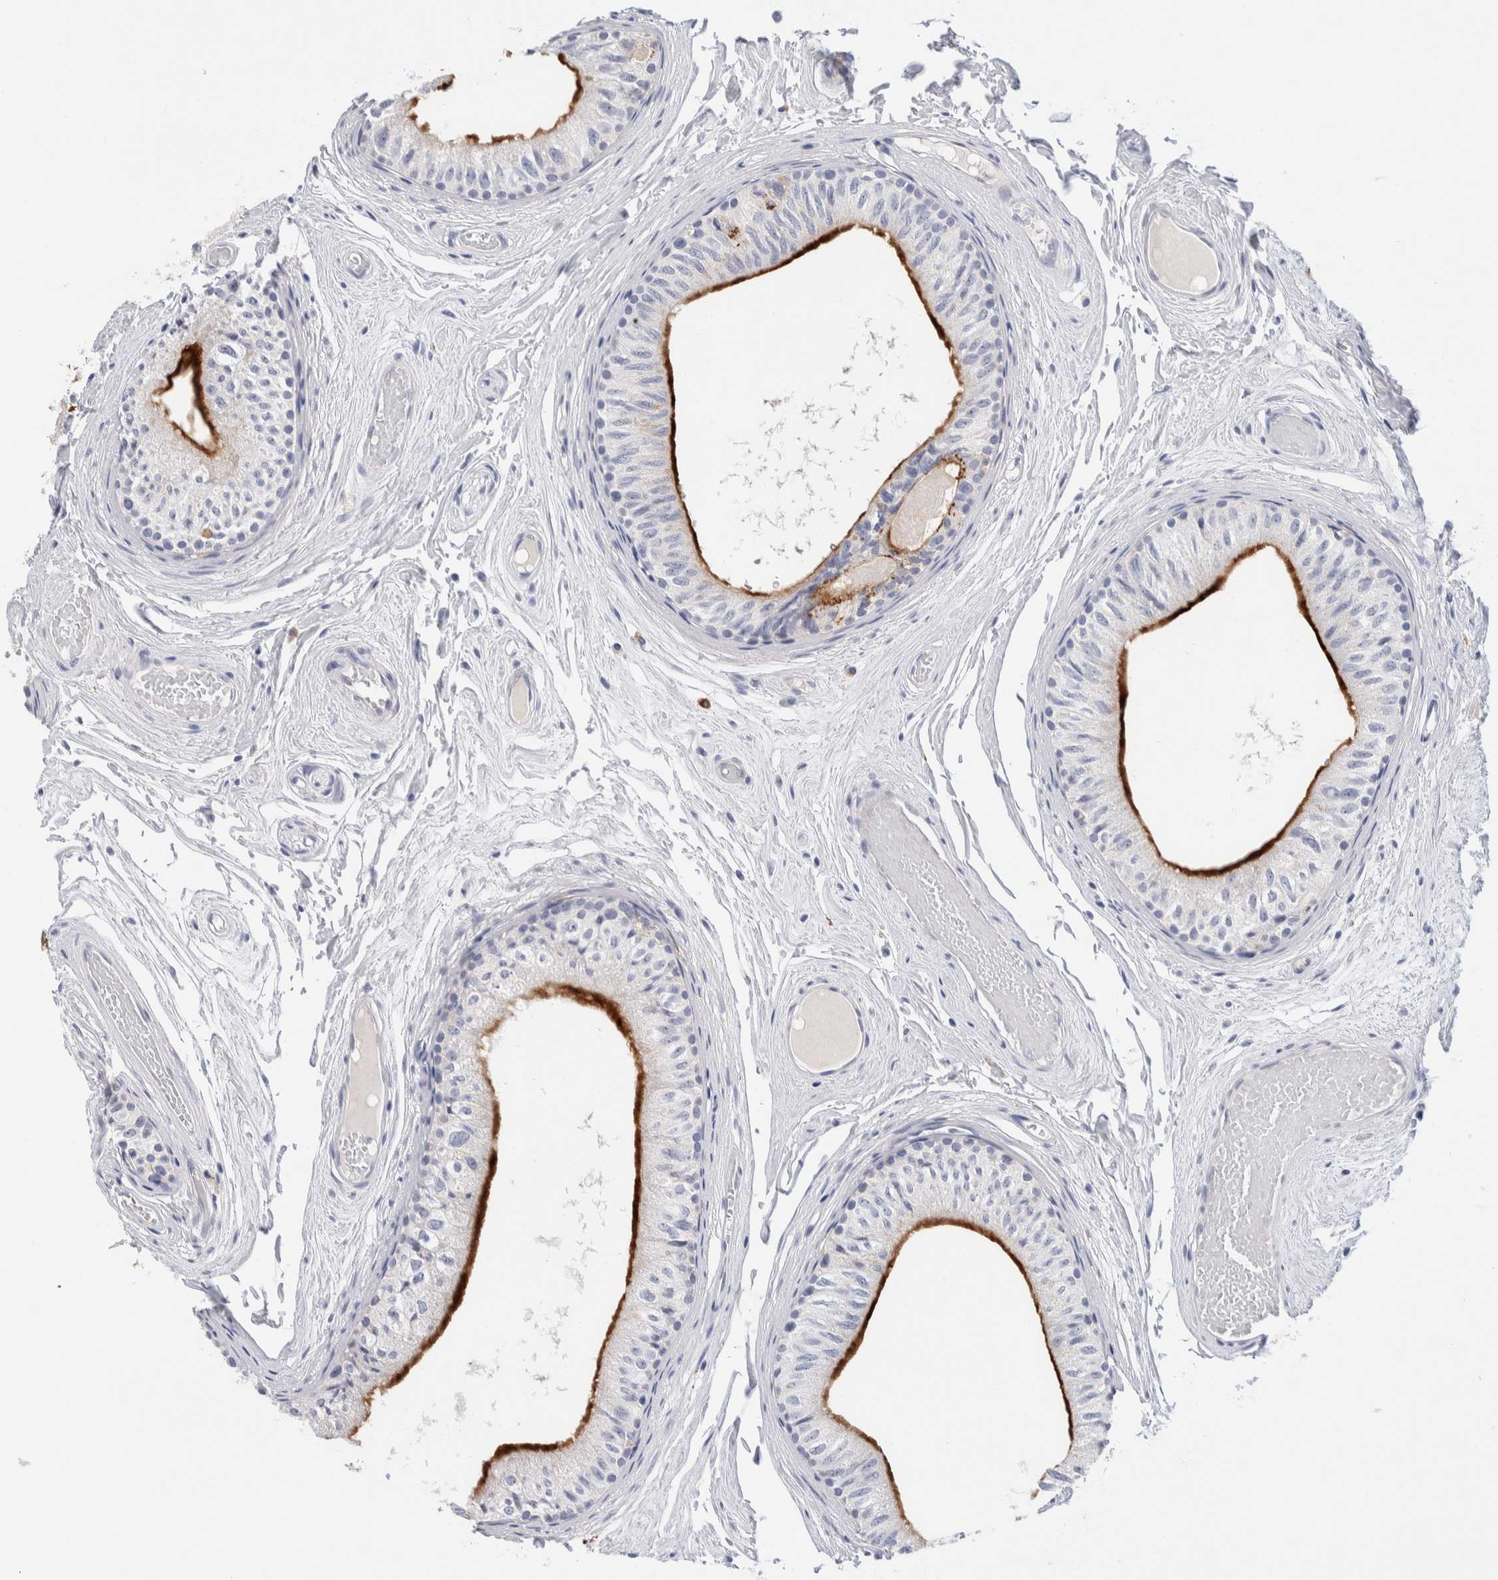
{"staining": {"intensity": "strong", "quantity": "<25%", "location": "cytoplasmic/membranous"}, "tissue": "epididymis", "cell_type": "Glandular cells", "image_type": "normal", "snomed": [{"axis": "morphology", "description": "Normal tissue, NOS"}, {"axis": "topography", "description": "Epididymis"}], "caption": "Epididymis stained for a protein shows strong cytoplasmic/membranous positivity in glandular cells.", "gene": "METRNL", "patient": {"sex": "male", "age": 79}}